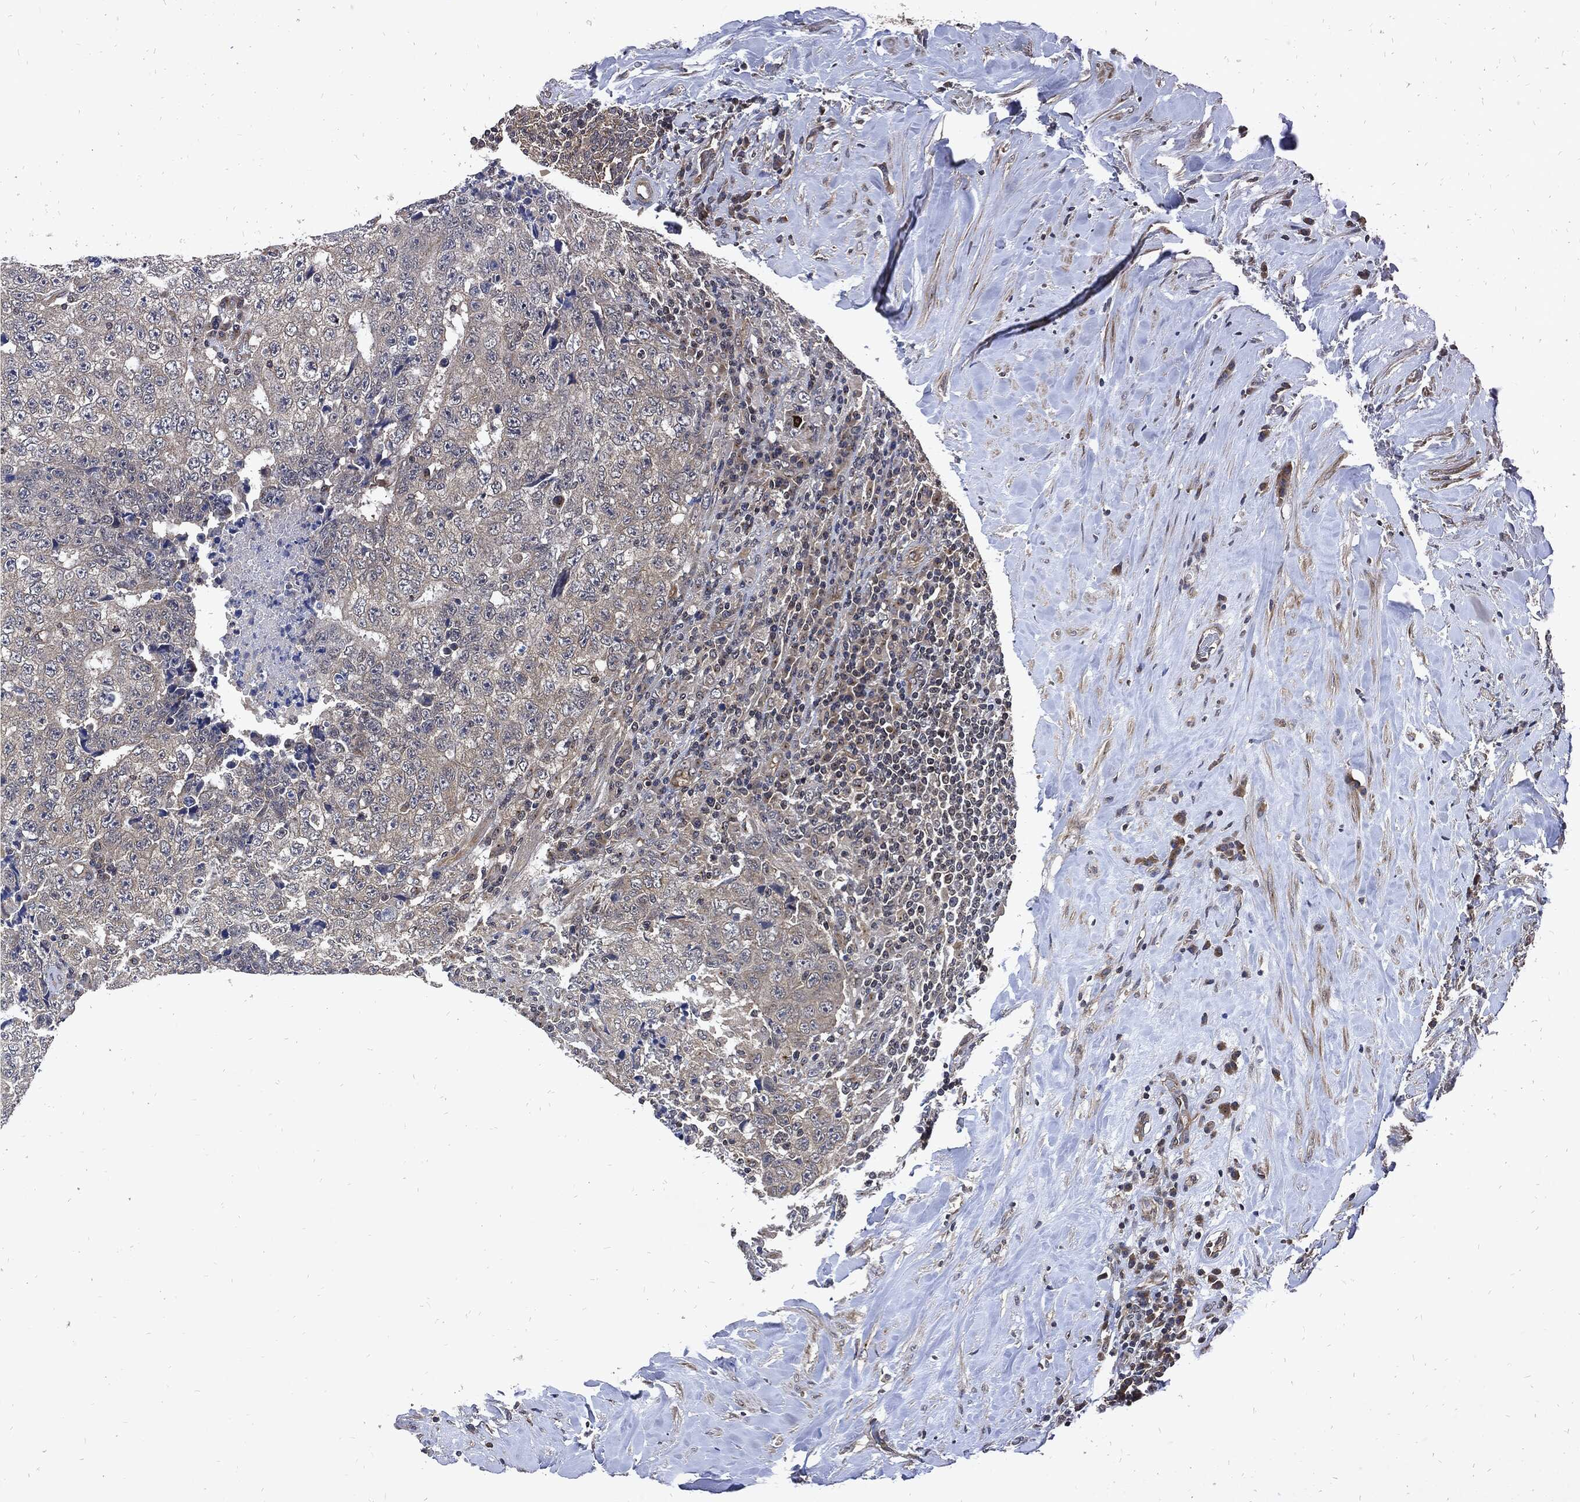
{"staining": {"intensity": "strong", "quantity": "25%-75%", "location": "cytoplasmic/membranous"}, "tissue": "testis cancer", "cell_type": "Tumor cells", "image_type": "cancer", "snomed": [{"axis": "morphology", "description": "Necrosis, NOS"}, {"axis": "morphology", "description": "Carcinoma, Embryonal, NOS"}, {"axis": "topography", "description": "Testis"}], "caption": "Immunohistochemical staining of embryonal carcinoma (testis) reveals strong cytoplasmic/membranous protein positivity in about 25%-75% of tumor cells. (Stains: DAB in brown, nuclei in blue, Microscopy: brightfield microscopy at high magnification).", "gene": "DCTN1", "patient": {"sex": "male", "age": 19}}